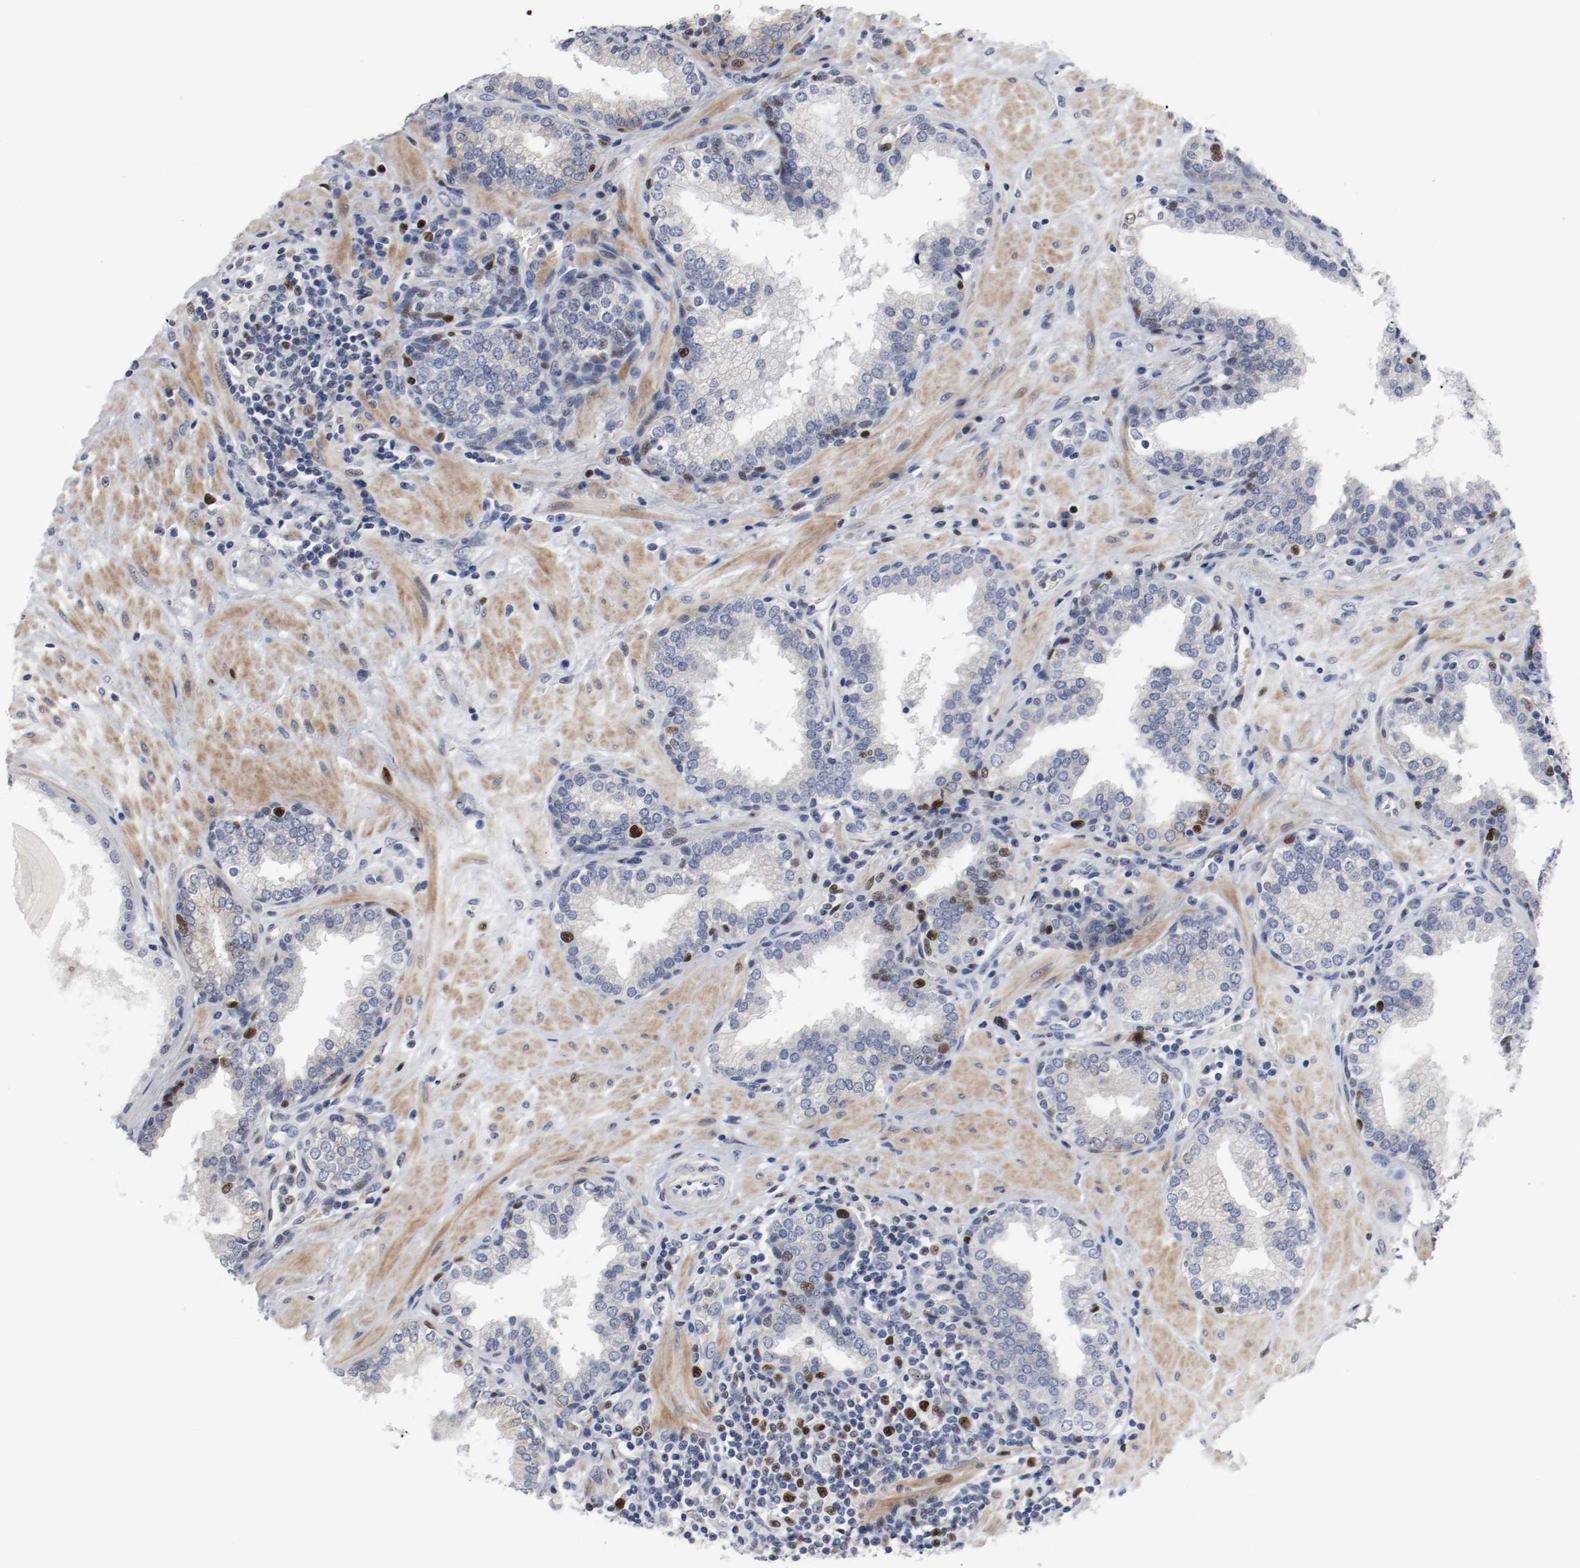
{"staining": {"intensity": "strong", "quantity": "<25%", "location": "nuclear"}, "tissue": "prostate", "cell_type": "Glandular cells", "image_type": "normal", "snomed": [{"axis": "morphology", "description": "Normal tissue, NOS"}, {"axis": "topography", "description": "Prostate"}], "caption": "Immunohistochemistry image of normal prostate stained for a protein (brown), which demonstrates medium levels of strong nuclear staining in about <25% of glandular cells.", "gene": "MCM6", "patient": {"sex": "male", "age": 51}}